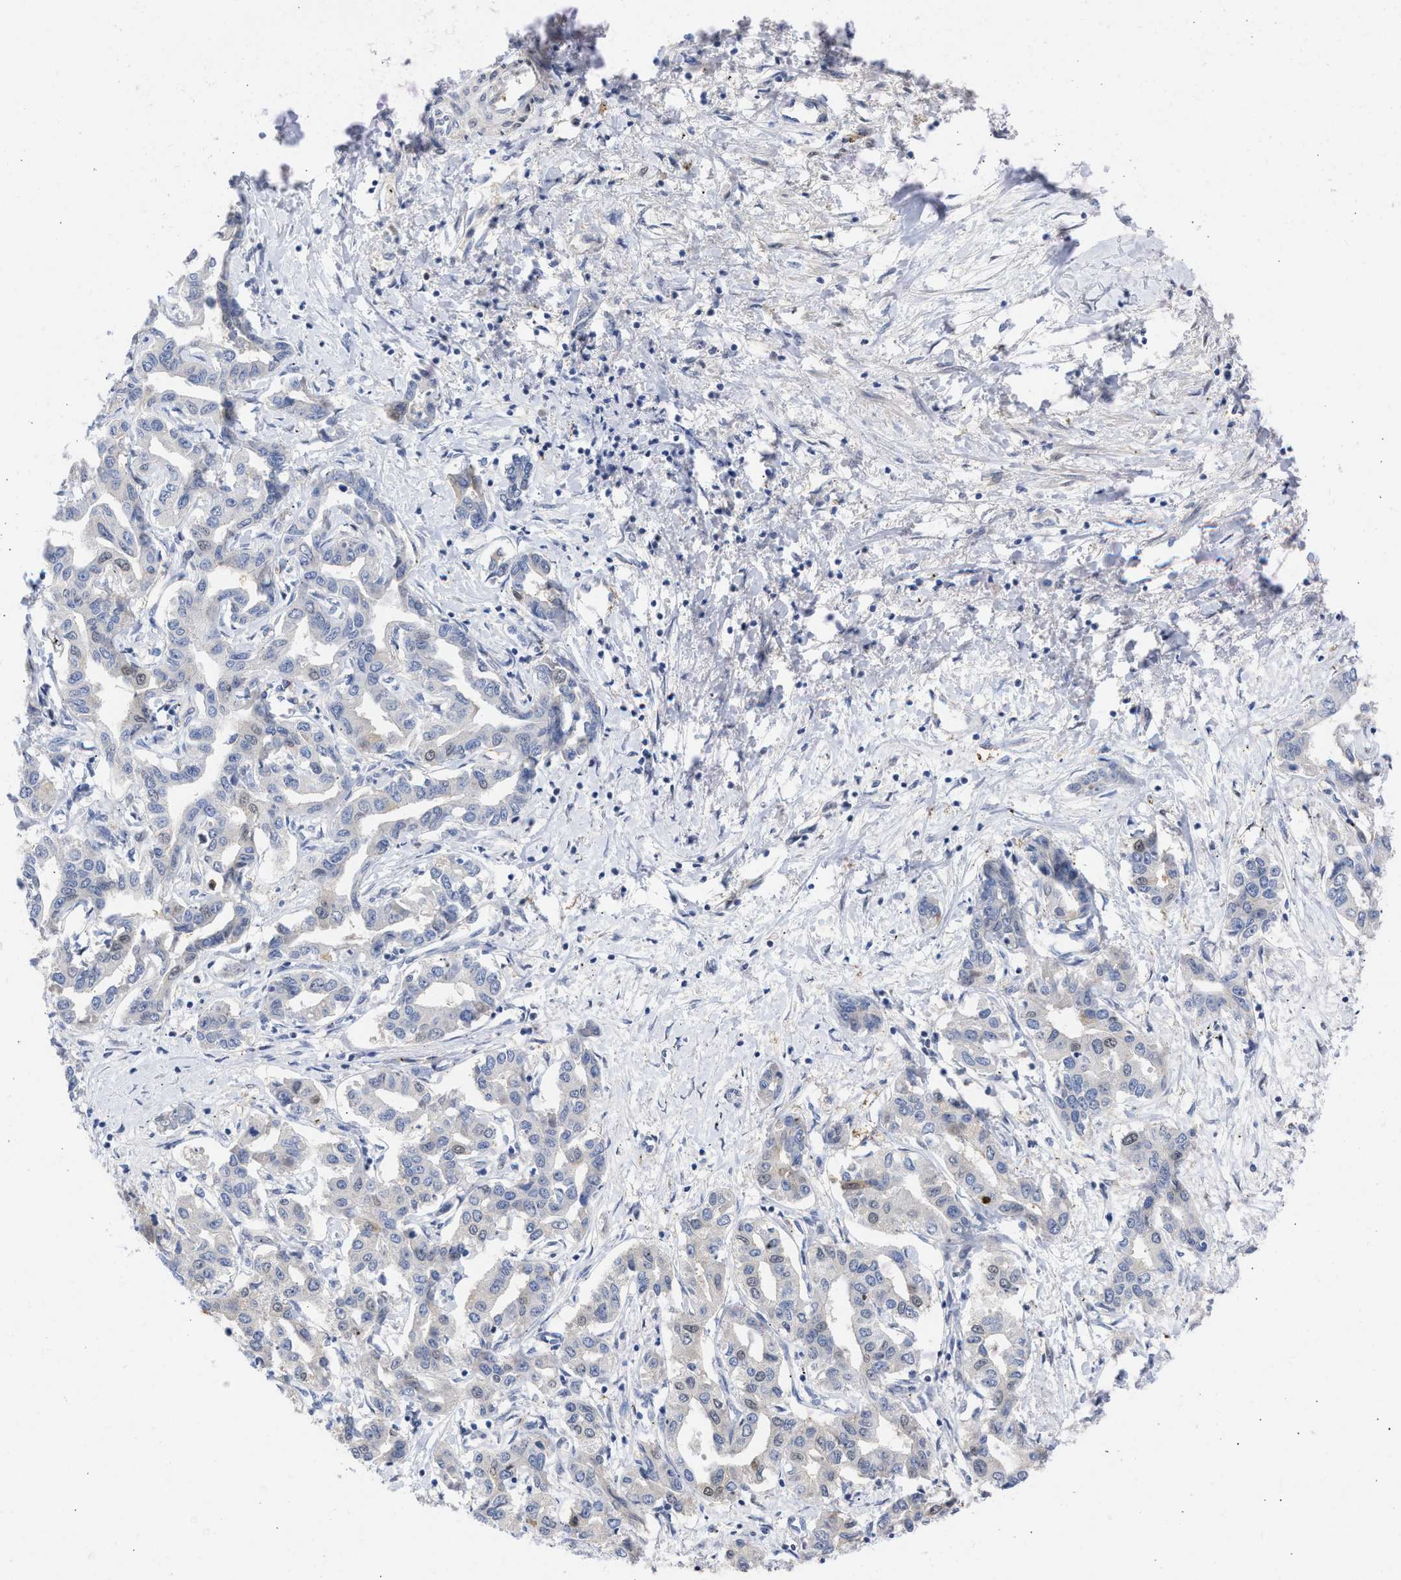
{"staining": {"intensity": "negative", "quantity": "none", "location": "none"}, "tissue": "liver cancer", "cell_type": "Tumor cells", "image_type": "cancer", "snomed": [{"axis": "morphology", "description": "Cholangiocarcinoma"}, {"axis": "topography", "description": "Liver"}], "caption": "Tumor cells are negative for brown protein staining in liver cancer.", "gene": "THRA", "patient": {"sex": "male", "age": 59}}